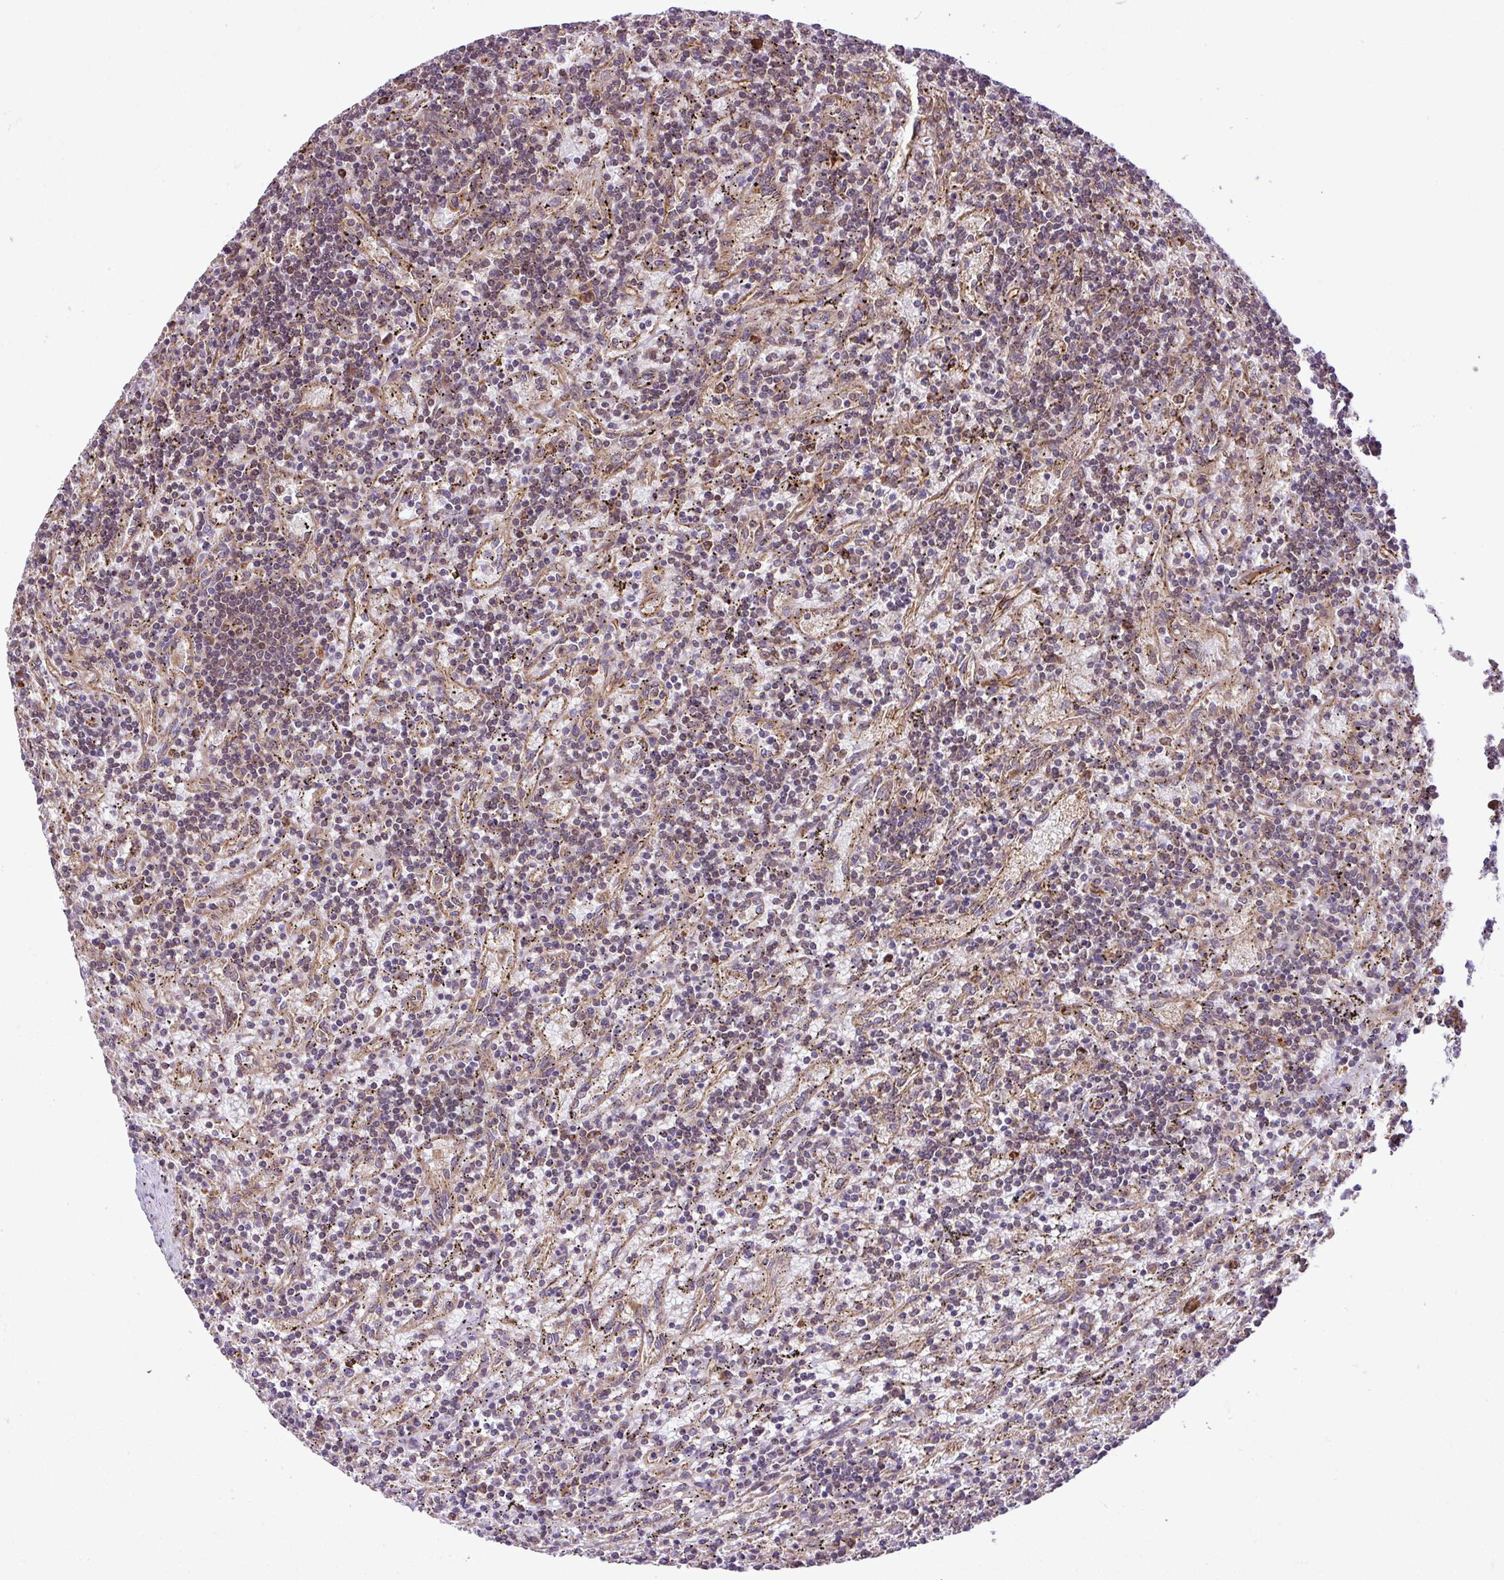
{"staining": {"intensity": "weak", "quantity": "25%-75%", "location": "cytoplasmic/membranous"}, "tissue": "lymphoma", "cell_type": "Tumor cells", "image_type": "cancer", "snomed": [{"axis": "morphology", "description": "Malignant lymphoma, non-Hodgkin's type, Low grade"}, {"axis": "topography", "description": "Spleen"}], "caption": "DAB (3,3'-diaminobenzidine) immunohistochemical staining of human lymphoma displays weak cytoplasmic/membranous protein expression in about 25%-75% of tumor cells.", "gene": "DLGAP4", "patient": {"sex": "male", "age": 76}}